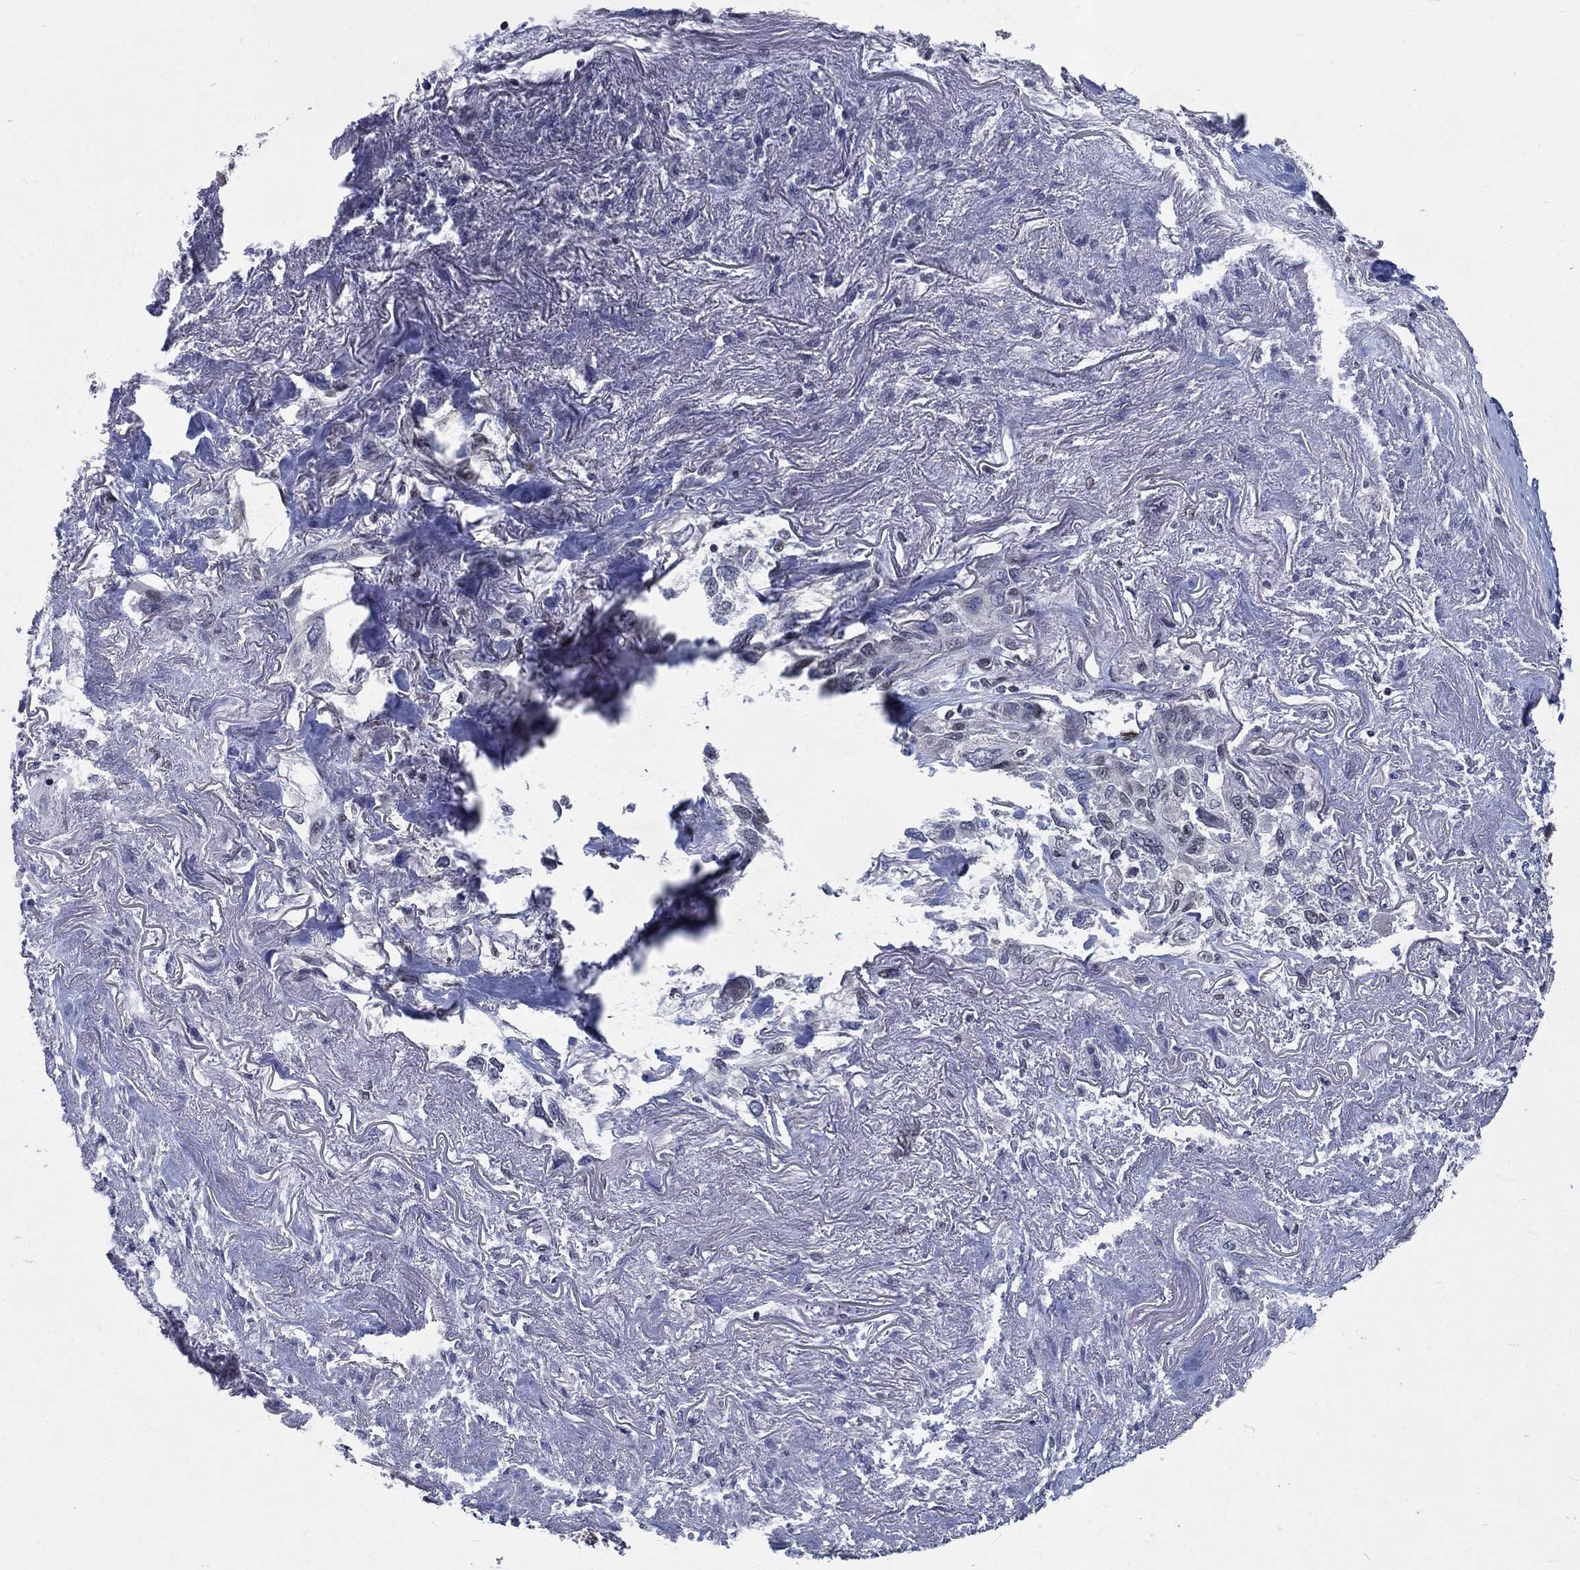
{"staining": {"intensity": "negative", "quantity": "none", "location": "none"}, "tissue": "lung cancer", "cell_type": "Tumor cells", "image_type": "cancer", "snomed": [{"axis": "morphology", "description": "Squamous cell carcinoma, NOS"}, {"axis": "topography", "description": "Lung"}], "caption": "The image exhibits no staining of tumor cells in lung cancer (squamous cell carcinoma). (Stains: DAB (3,3'-diaminobenzidine) immunohistochemistry with hematoxylin counter stain, Microscopy: brightfield microscopy at high magnification).", "gene": "HTN1", "patient": {"sex": "female", "age": 70}}